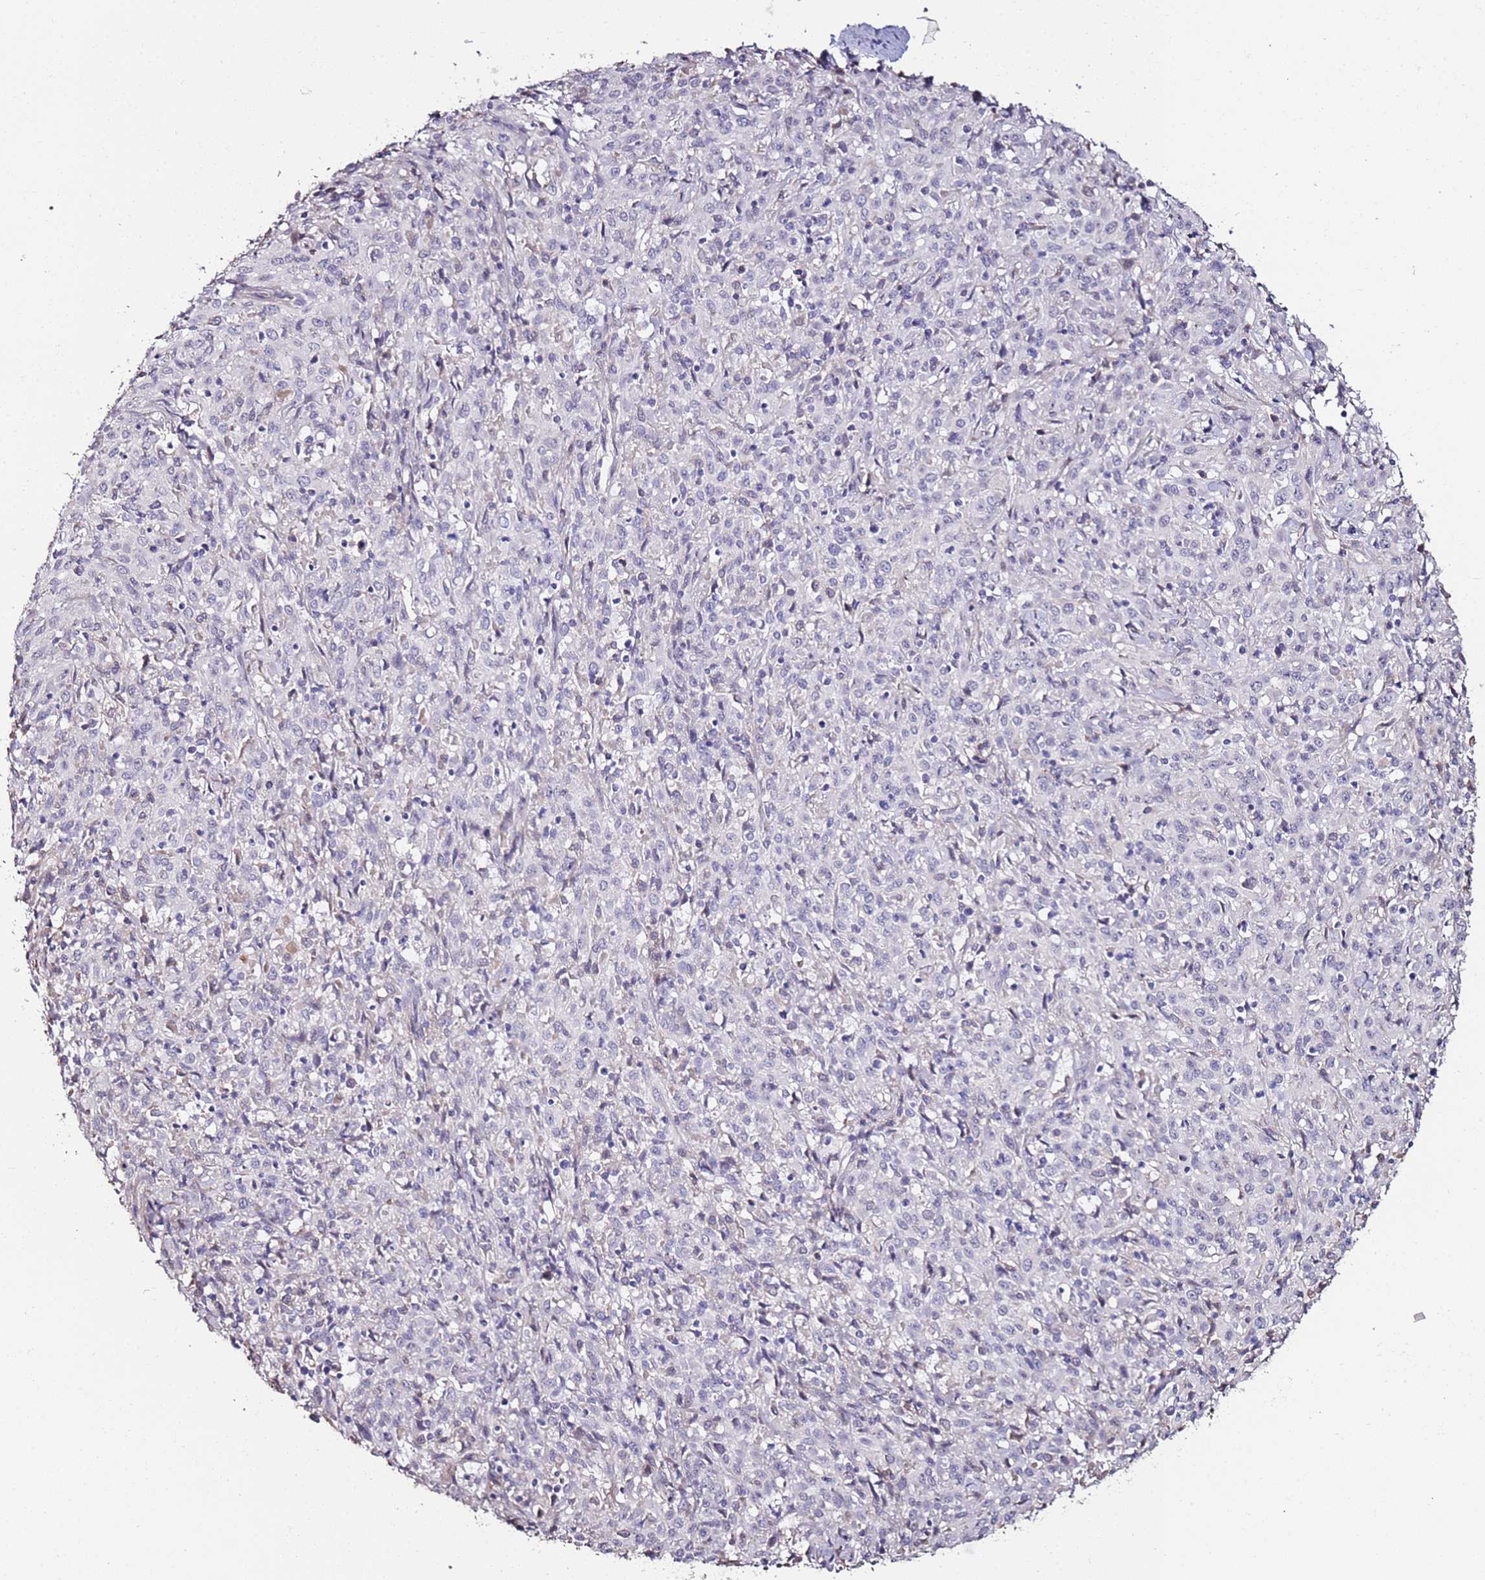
{"staining": {"intensity": "negative", "quantity": "none", "location": "none"}, "tissue": "cervical cancer", "cell_type": "Tumor cells", "image_type": "cancer", "snomed": [{"axis": "morphology", "description": "Squamous cell carcinoma, NOS"}, {"axis": "topography", "description": "Cervix"}], "caption": "Immunohistochemical staining of cervical cancer (squamous cell carcinoma) displays no significant expression in tumor cells.", "gene": "C3orf80", "patient": {"sex": "female", "age": 57}}